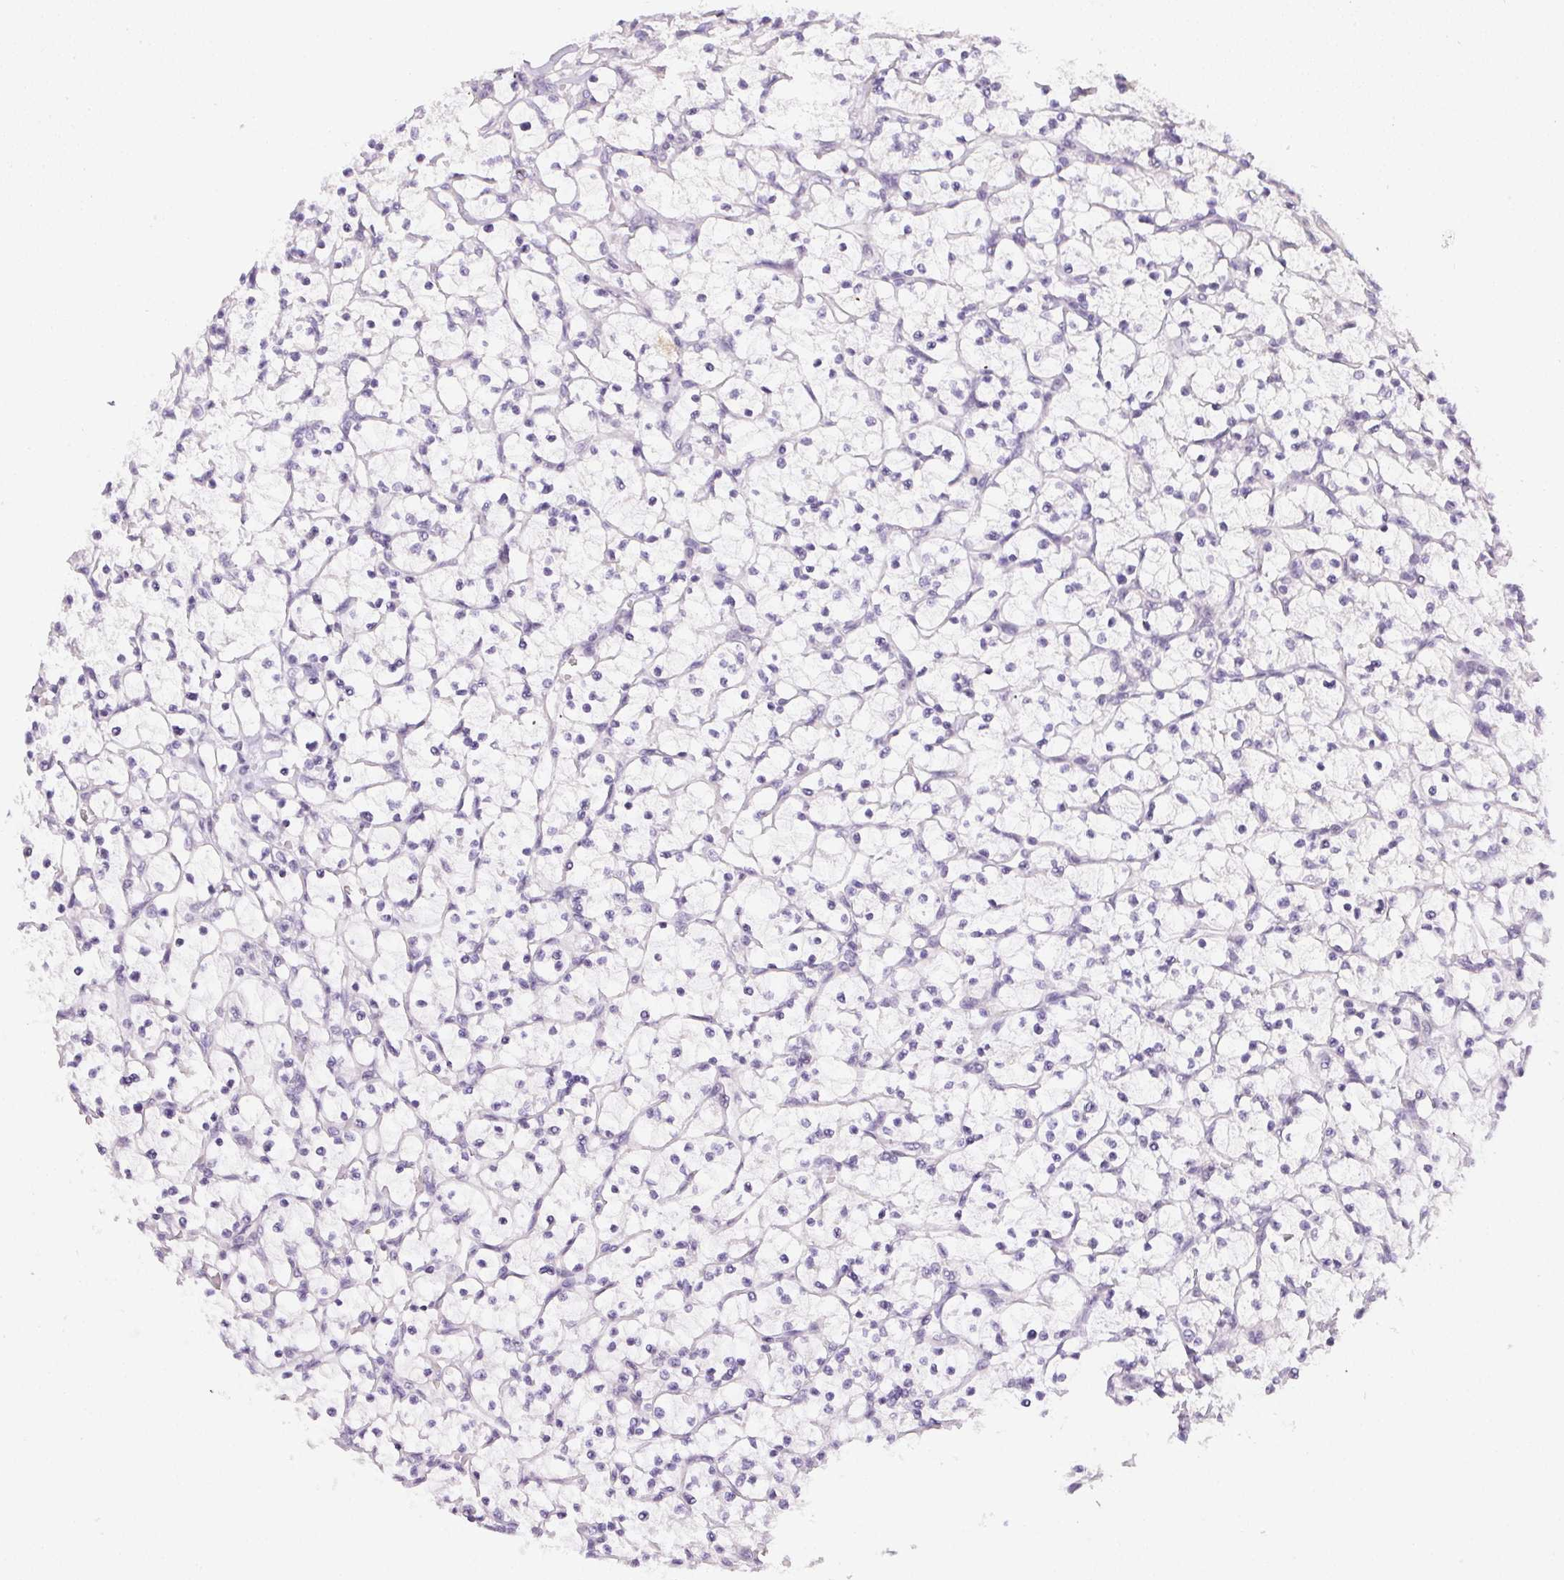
{"staining": {"intensity": "negative", "quantity": "none", "location": "none"}, "tissue": "renal cancer", "cell_type": "Tumor cells", "image_type": "cancer", "snomed": [{"axis": "morphology", "description": "Adenocarcinoma, NOS"}, {"axis": "topography", "description": "Kidney"}], "caption": "Immunohistochemistry (IHC) of human renal adenocarcinoma displays no staining in tumor cells. (DAB (3,3'-diaminobenzidine) immunohistochemistry (IHC) visualized using brightfield microscopy, high magnification).", "gene": "GSDMC", "patient": {"sex": "female", "age": 64}}